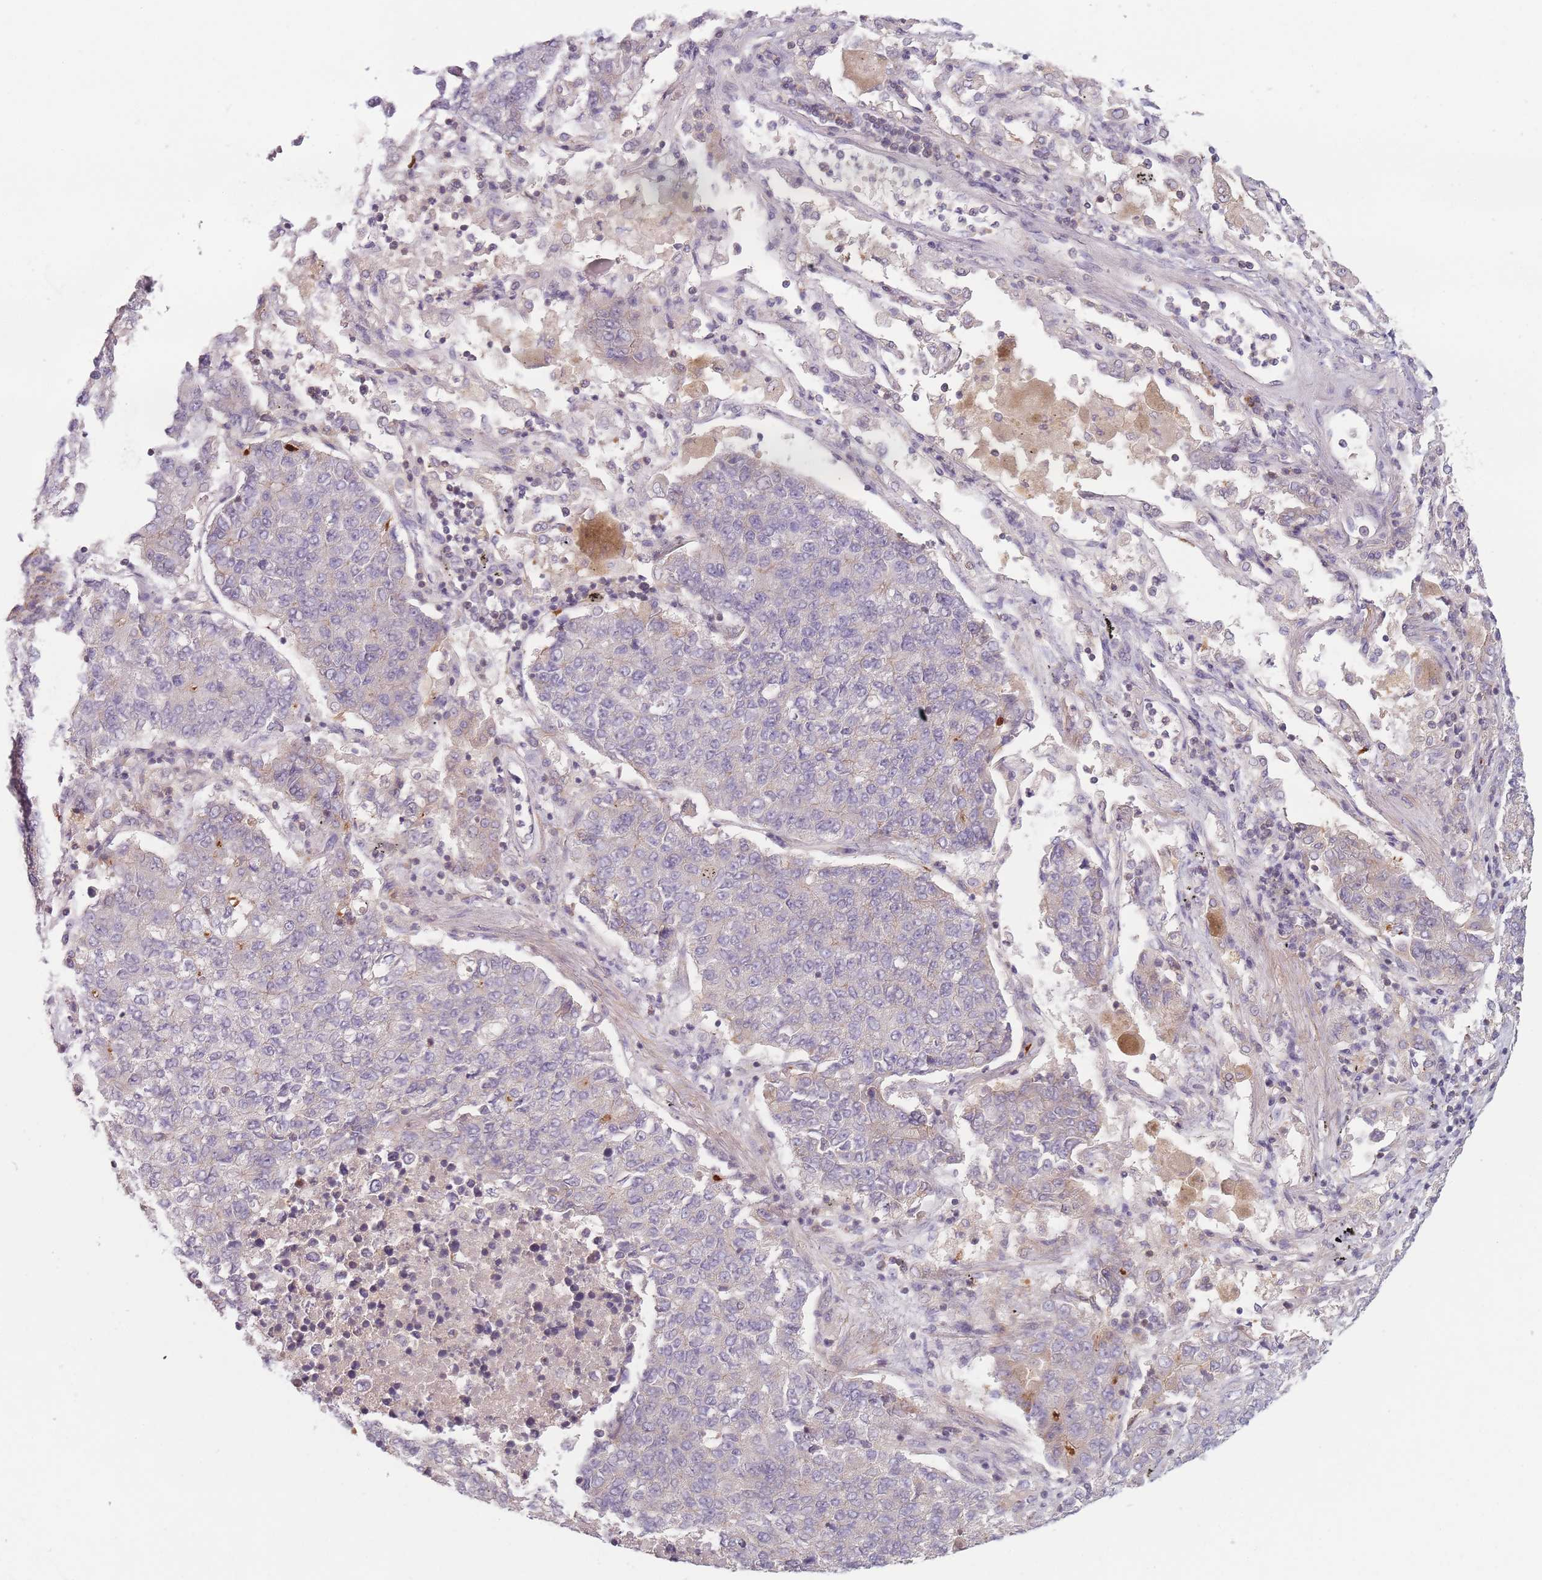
{"staining": {"intensity": "negative", "quantity": "none", "location": "none"}, "tissue": "lung cancer", "cell_type": "Tumor cells", "image_type": "cancer", "snomed": [{"axis": "morphology", "description": "Adenocarcinoma, NOS"}, {"axis": "topography", "description": "Lung"}], "caption": "Lung adenocarcinoma was stained to show a protein in brown. There is no significant positivity in tumor cells.", "gene": "NT5DC2", "patient": {"sex": "male", "age": 49}}